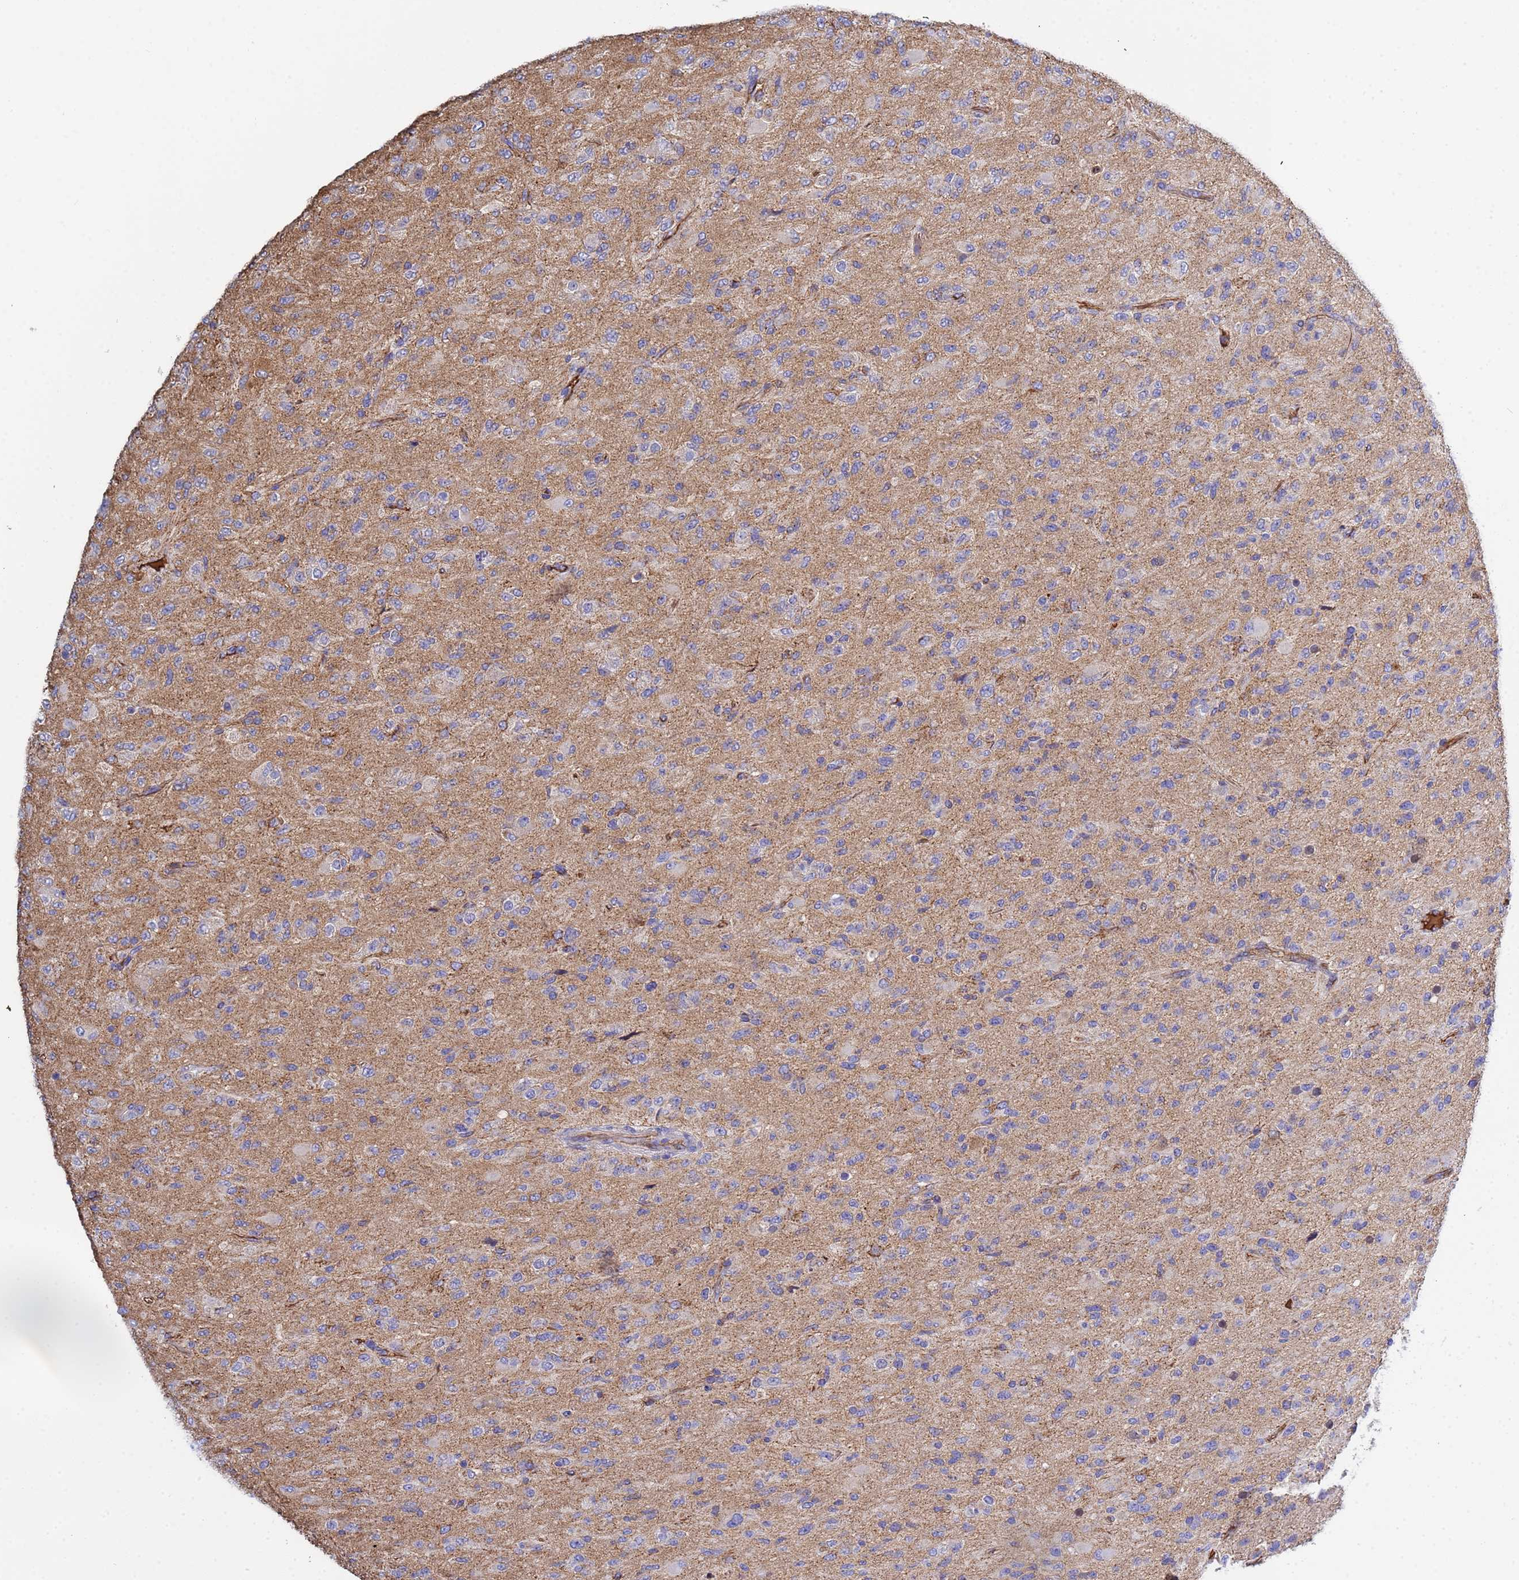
{"staining": {"intensity": "negative", "quantity": "none", "location": "none"}, "tissue": "glioma", "cell_type": "Tumor cells", "image_type": "cancer", "snomed": [{"axis": "morphology", "description": "Glioma, malignant, Low grade"}, {"axis": "topography", "description": "Brain"}], "caption": "Protein analysis of malignant glioma (low-grade) demonstrates no significant staining in tumor cells.", "gene": "GLUD1", "patient": {"sex": "male", "age": 65}}